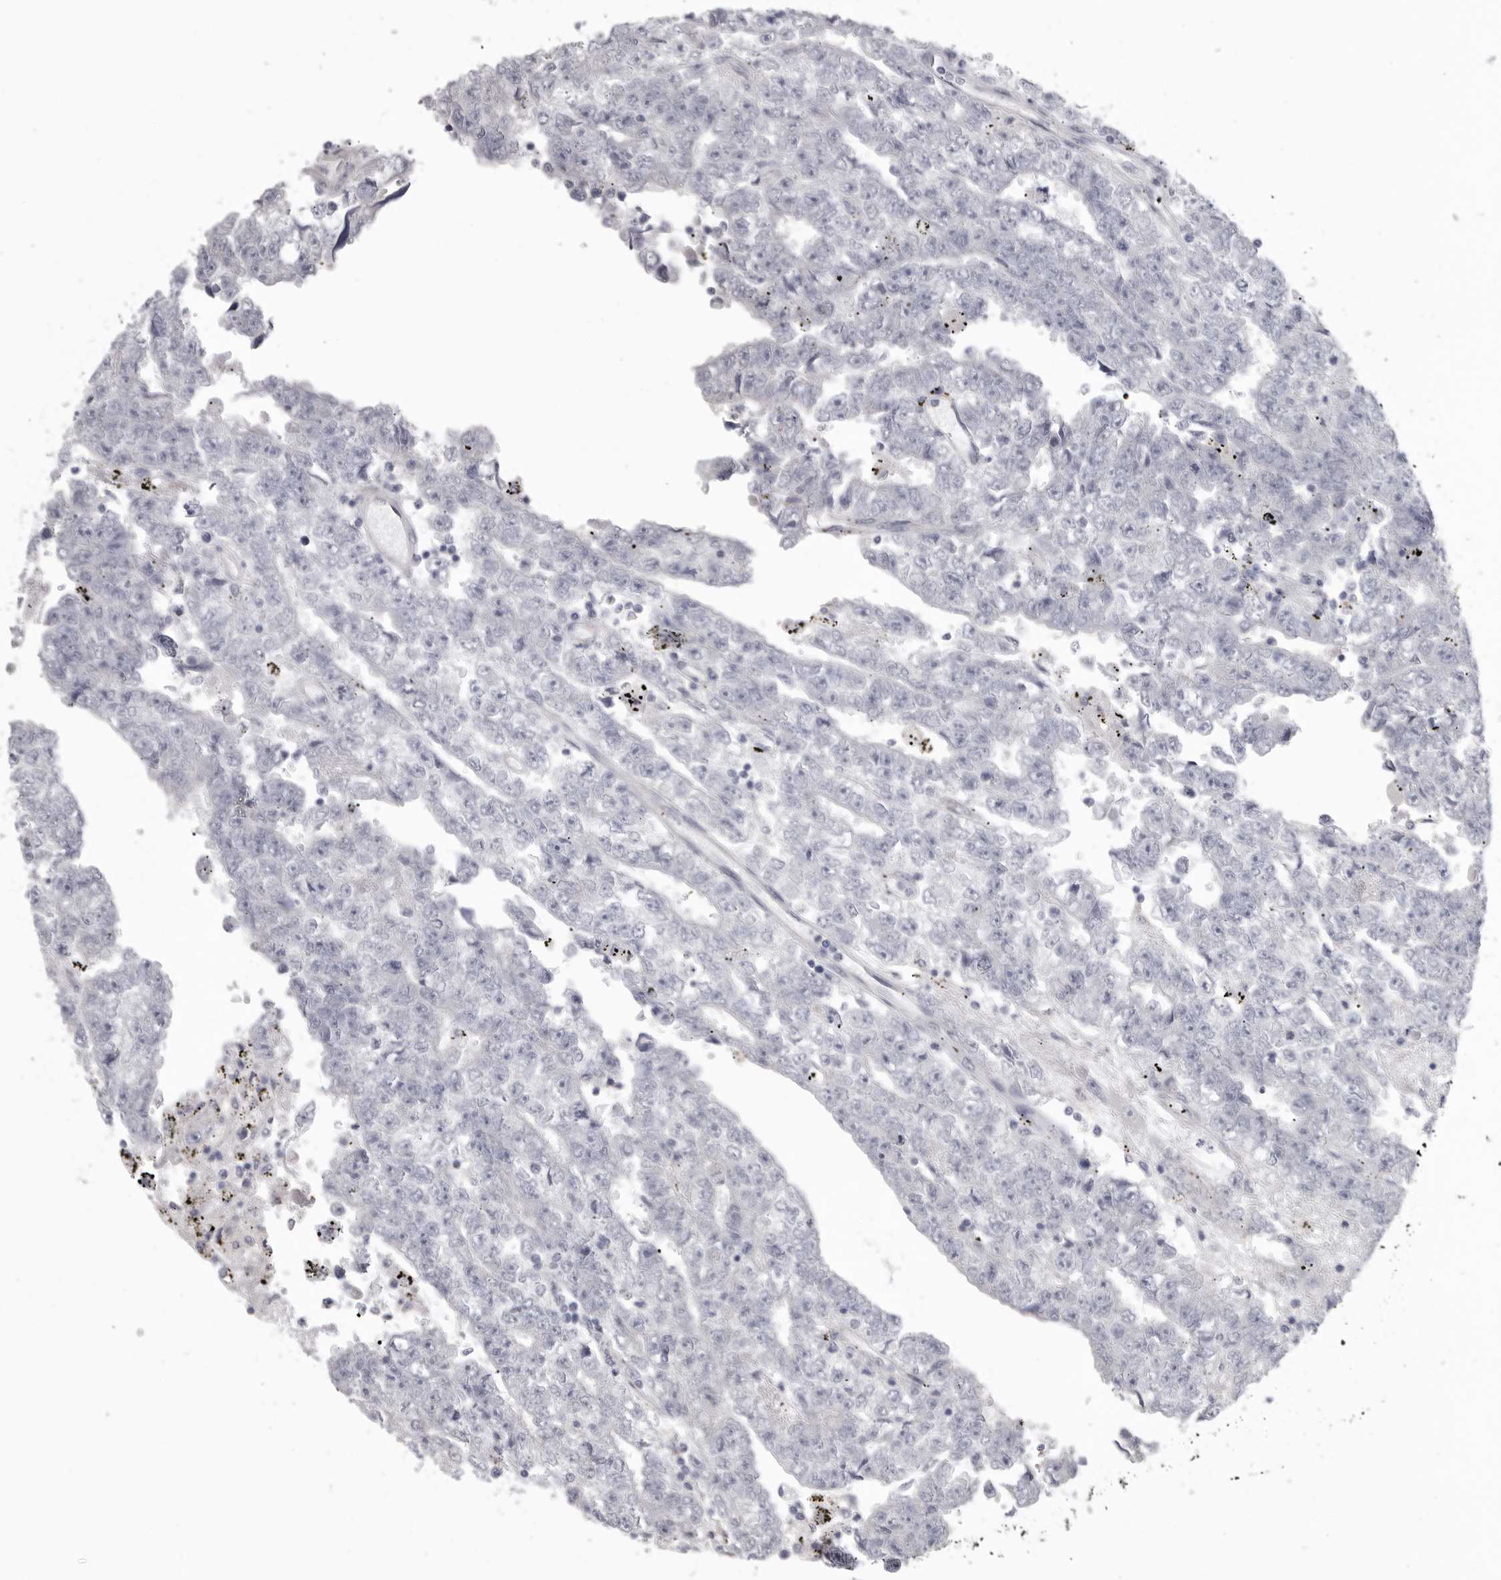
{"staining": {"intensity": "negative", "quantity": "none", "location": "none"}, "tissue": "testis cancer", "cell_type": "Tumor cells", "image_type": "cancer", "snomed": [{"axis": "morphology", "description": "Carcinoma, Embryonal, NOS"}, {"axis": "topography", "description": "Testis"}], "caption": "The micrograph shows no significant positivity in tumor cells of testis cancer.", "gene": "SERPING1", "patient": {"sex": "male", "age": 25}}